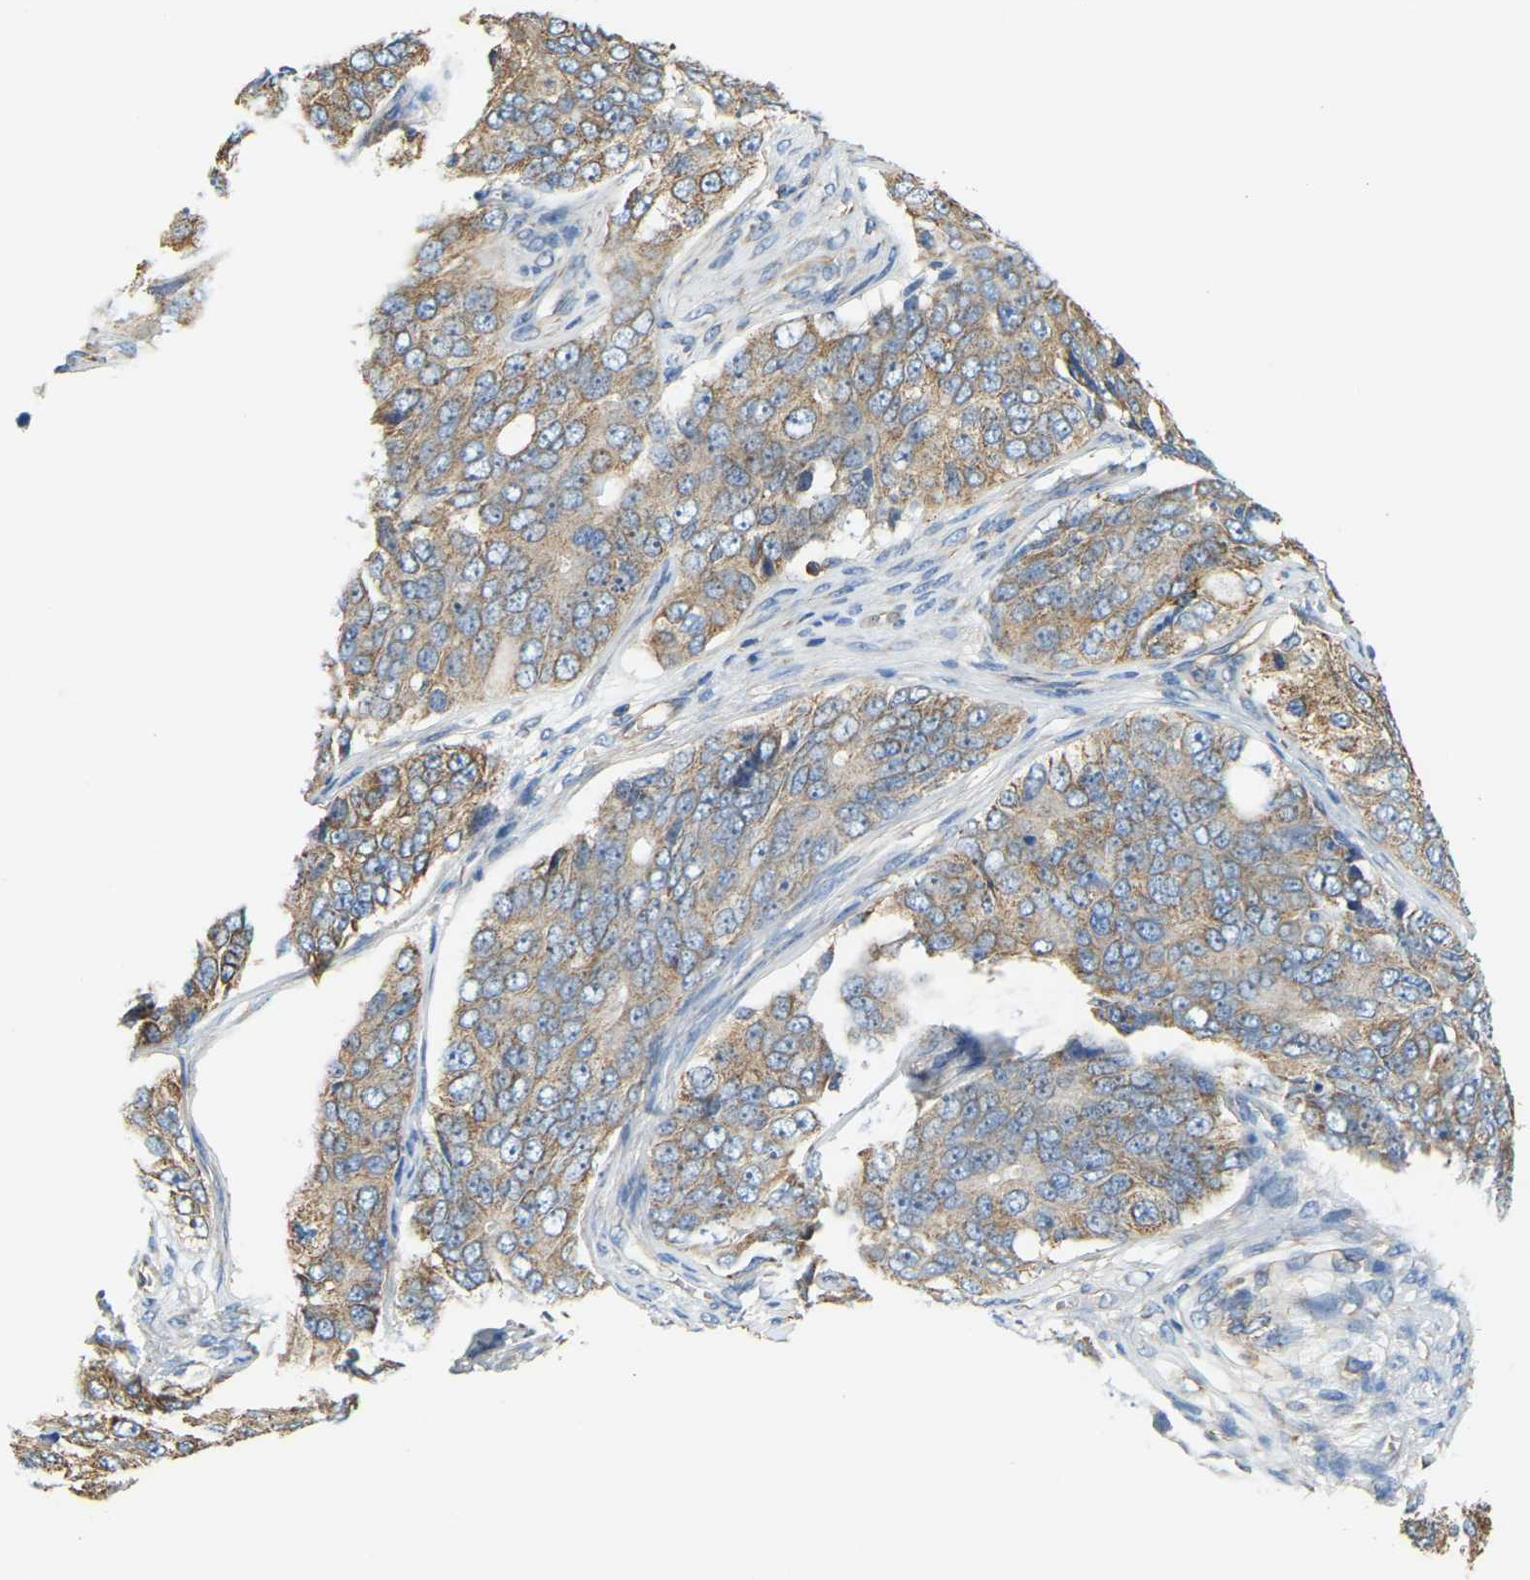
{"staining": {"intensity": "moderate", "quantity": "25%-75%", "location": "cytoplasmic/membranous"}, "tissue": "ovarian cancer", "cell_type": "Tumor cells", "image_type": "cancer", "snomed": [{"axis": "morphology", "description": "Carcinoma, endometroid"}, {"axis": "topography", "description": "Ovary"}], "caption": "A micrograph of human ovarian cancer (endometroid carcinoma) stained for a protein reveals moderate cytoplasmic/membranous brown staining in tumor cells.", "gene": "AHNAK", "patient": {"sex": "female", "age": 51}}